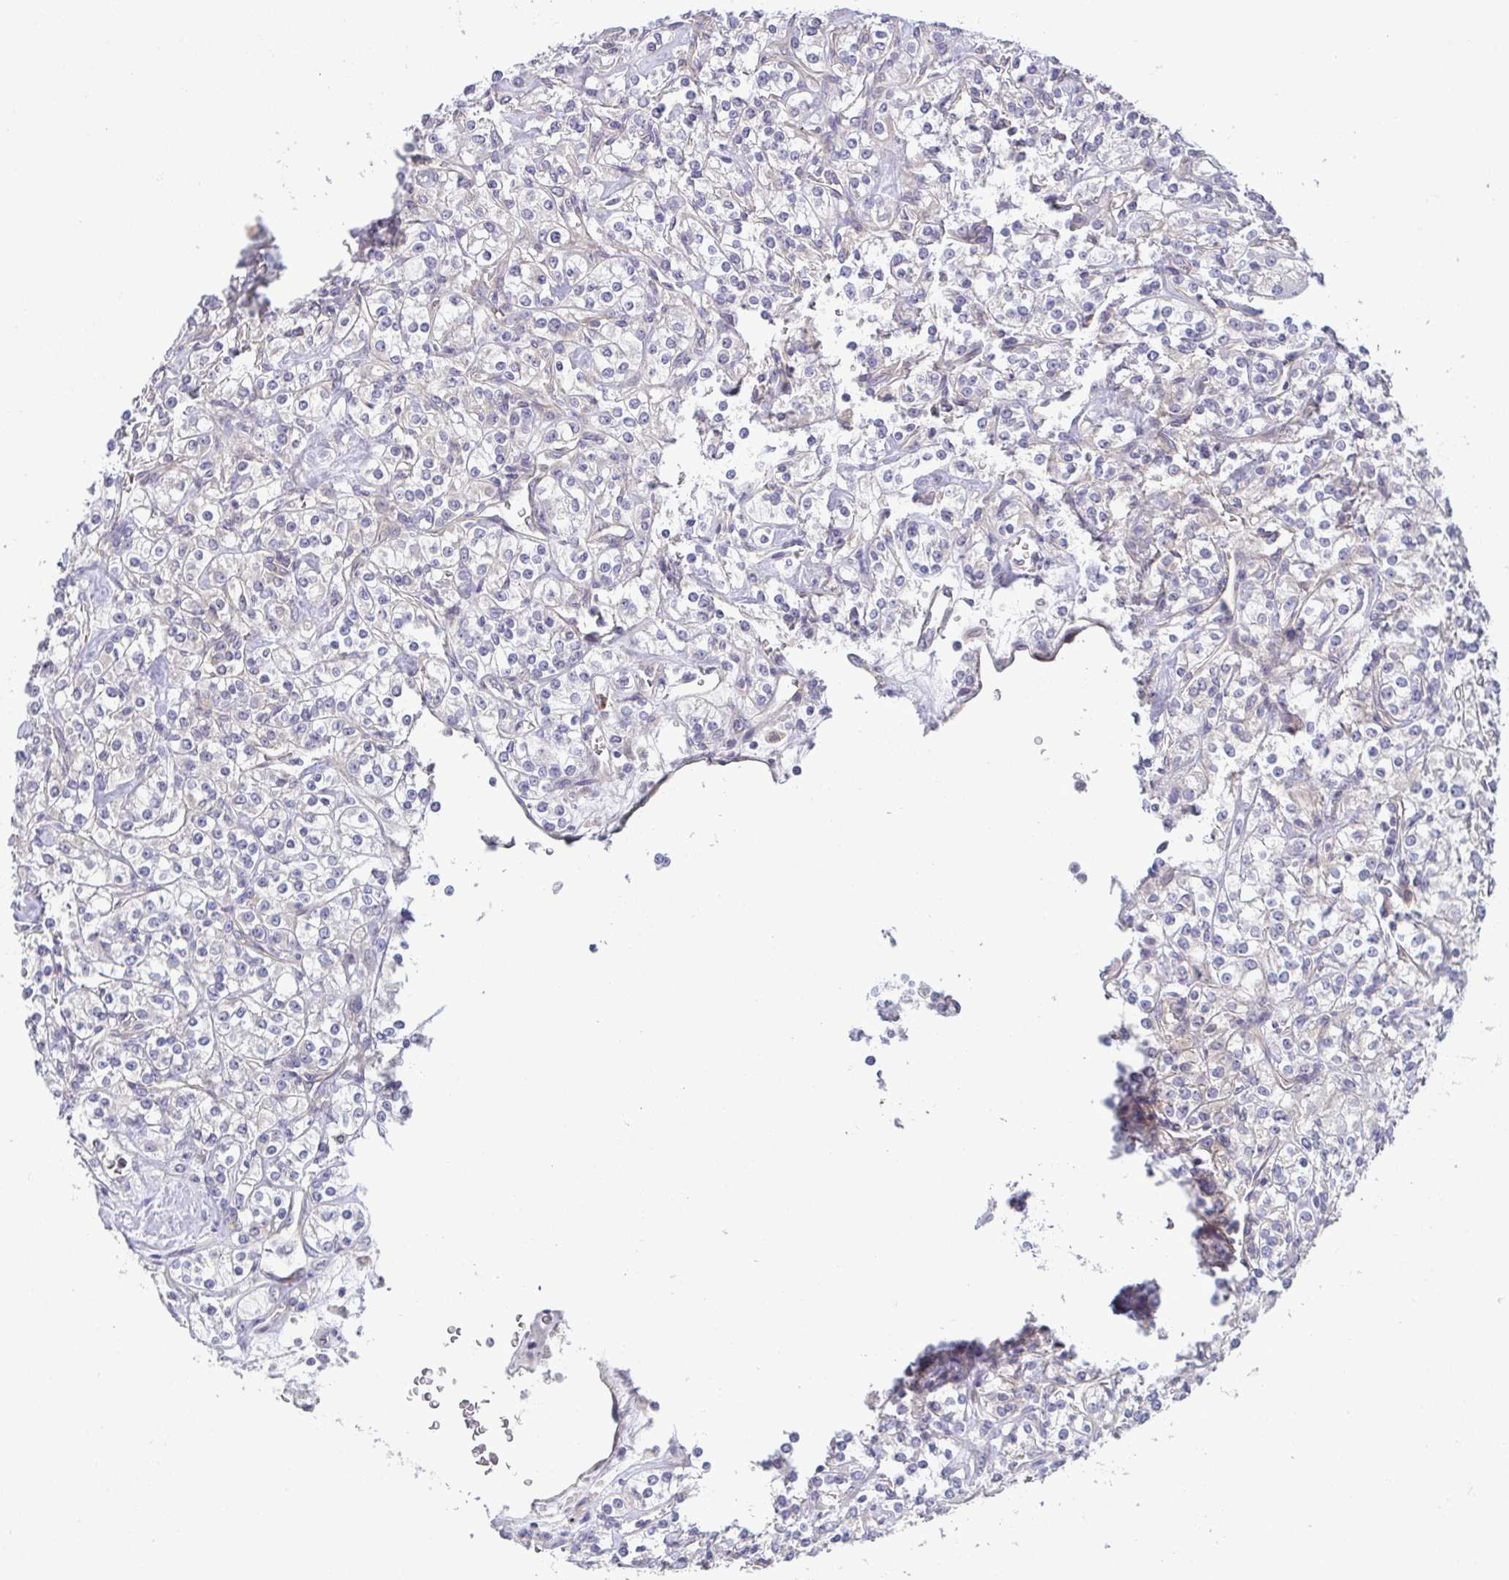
{"staining": {"intensity": "negative", "quantity": "none", "location": "none"}, "tissue": "renal cancer", "cell_type": "Tumor cells", "image_type": "cancer", "snomed": [{"axis": "morphology", "description": "Adenocarcinoma, NOS"}, {"axis": "topography", "description": "Kidney"}], "caption": "High power microscopy image of an immunohistochemistry histopathology image of renal adenocarcinoma, revealing no significant staining in tumor cells. (DAB (3,3'-diaminobenzidine) immunohistochemistry (IHC) with hematoxylin counter stain).", "gene": "LMF2", "patient": {"sex": "male", "age": 77}}